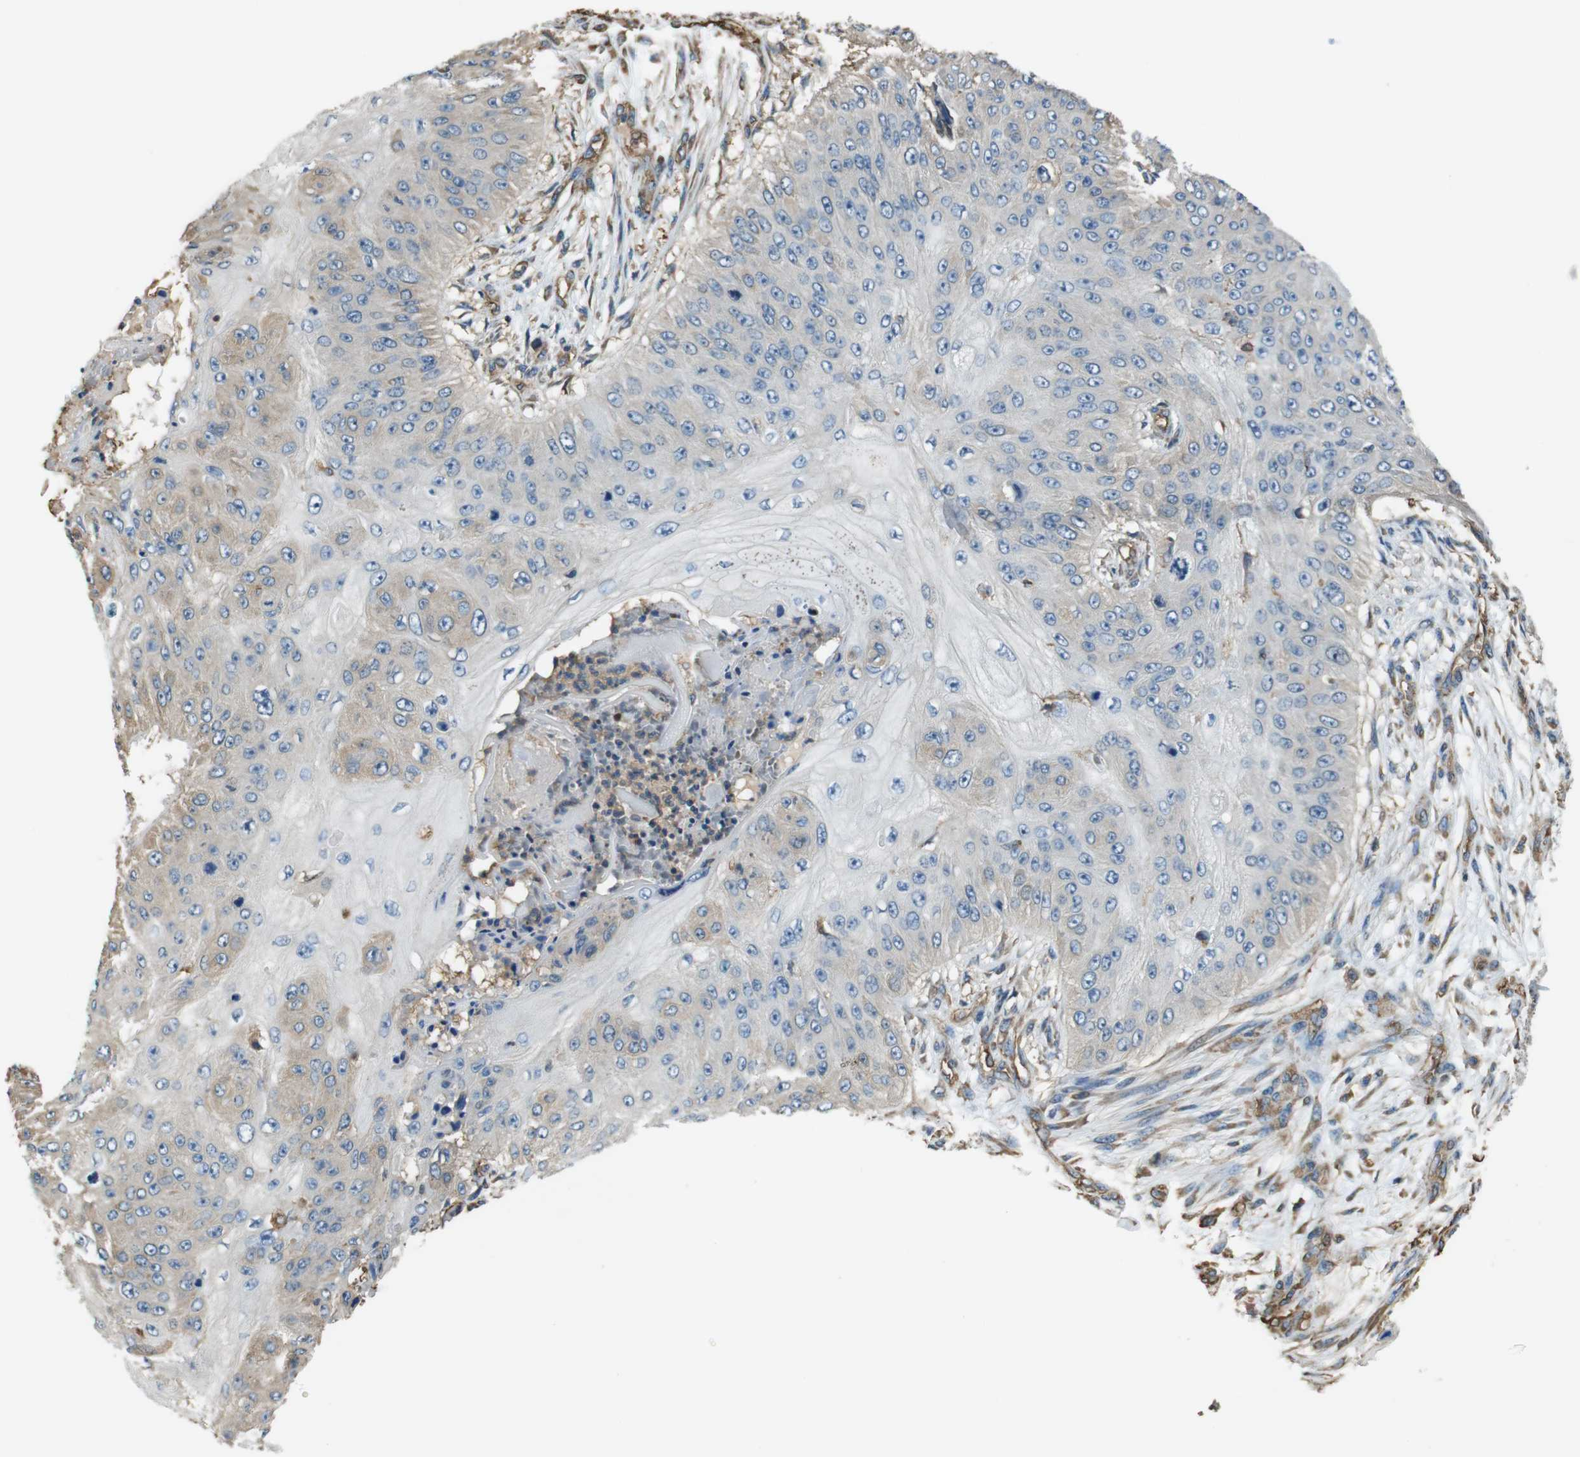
{"staining": {"intensity": "weak", "quantity": "<25%", "location": "cytoplasmic/membranous"}, "tissue": "skin cancer", "cell_type": "Tumor cells", "image_type": "cancer", "snomed": [{"axis": "morphology", "description": "Squamous cell carcinoma, NOS"}, {"axis": "topography", "description": "Skin"}], "caption": "Micrograph shows no protein positivity in tumor cells of skin cancer (squamous cell carcinoma) tissue. The staining was performed using DAB to visualize the protein expression in brown, while the nuclei were stained in blue with hematoxylin (Magnification: 20x).", "gene": "FCAR", "patient": {"sex": "female", "age": 80}}